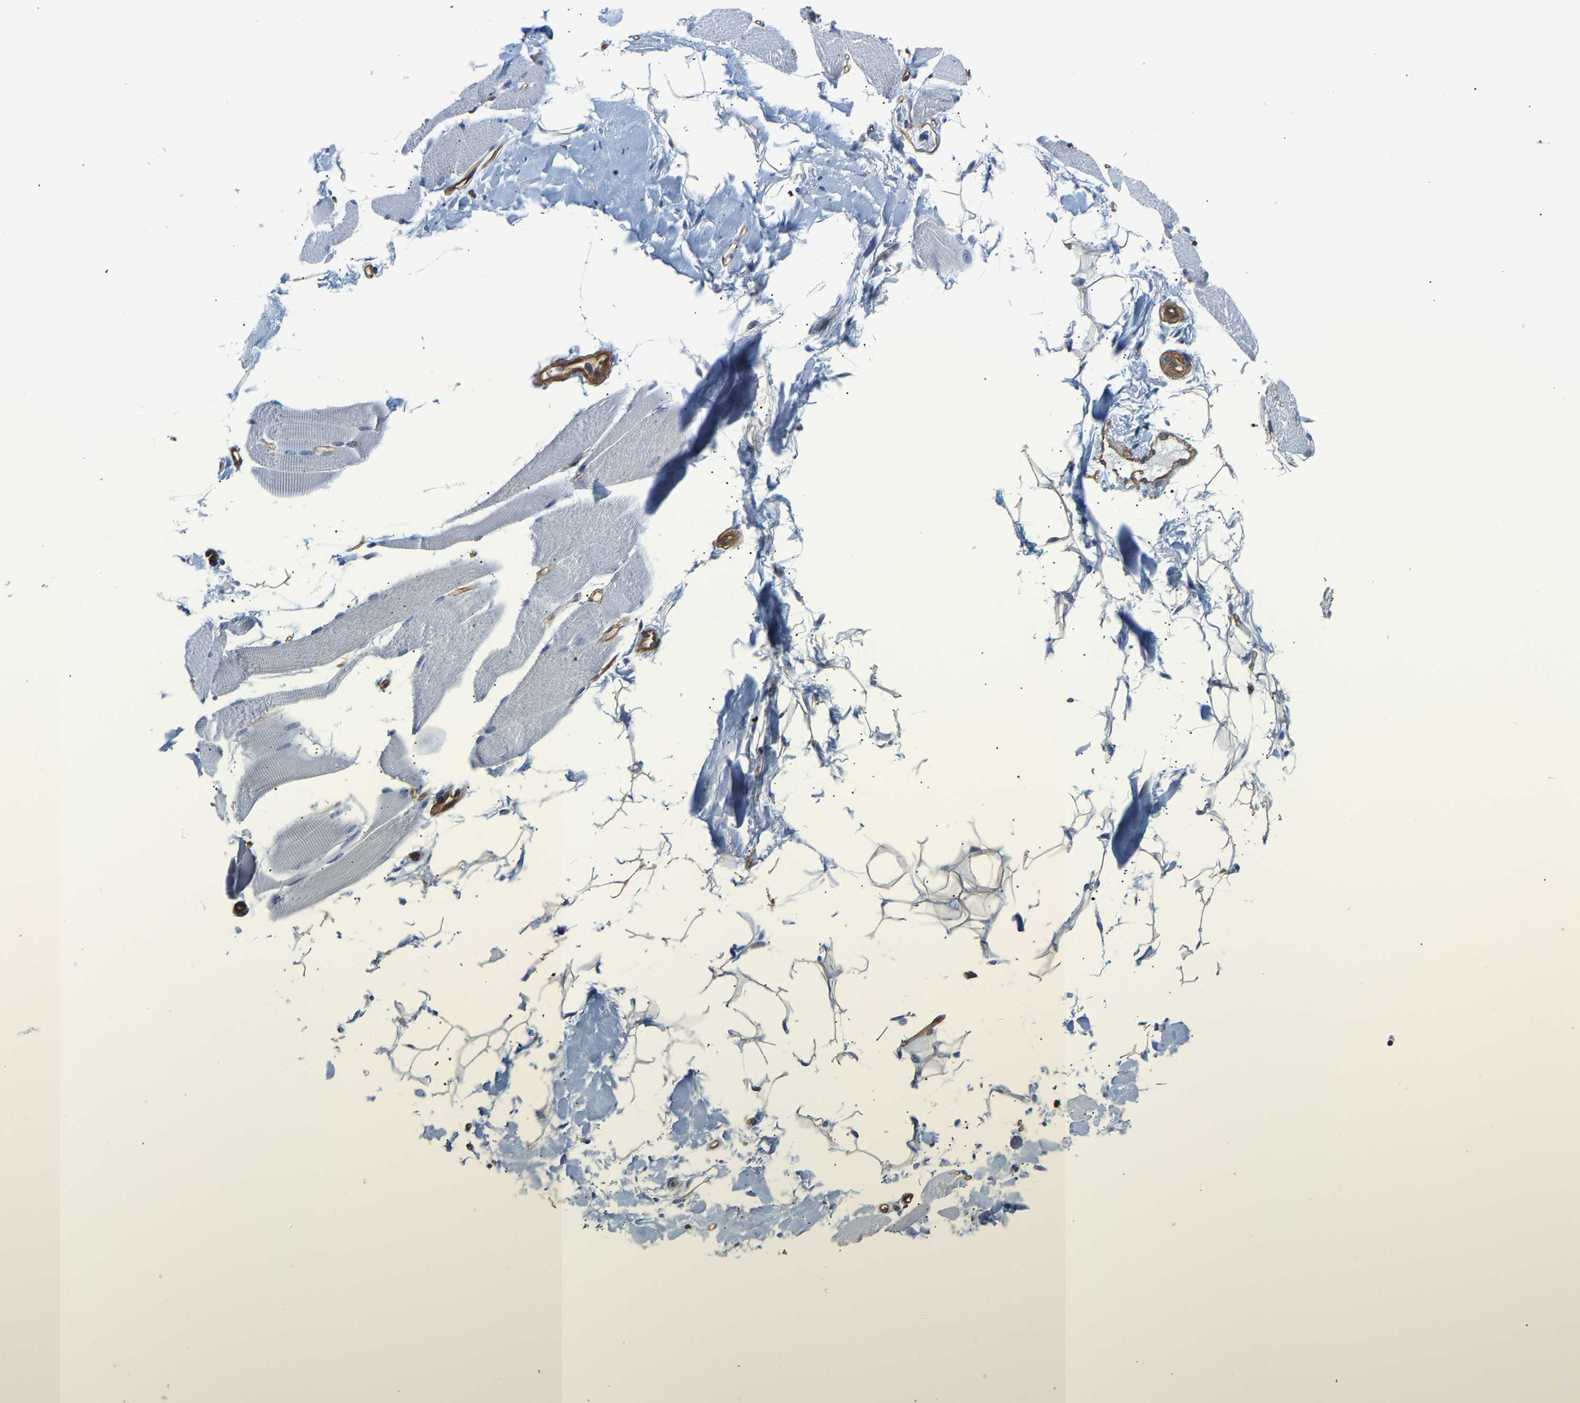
{"staining": {"intensity": "negative", "quantity": "none", "location": "none"}, "tissue": "skeletal muscle", "cell_type": "Myocytes", "image_type": "normal", "snomed": [{"axis": "morphology", "description": "Normal tissue, NOS"}, {"axis": "topography", "description": "Skeletal muscle"}, {"axis": "topography", "description": "Peripheral nerve tissue"}], "caption": "Immunohistochemistry of benign human skeletal muscle demonstrates no expression in myocytes.", "gene": "PAWR", "patient": {"sex": "female", "age": 84}}